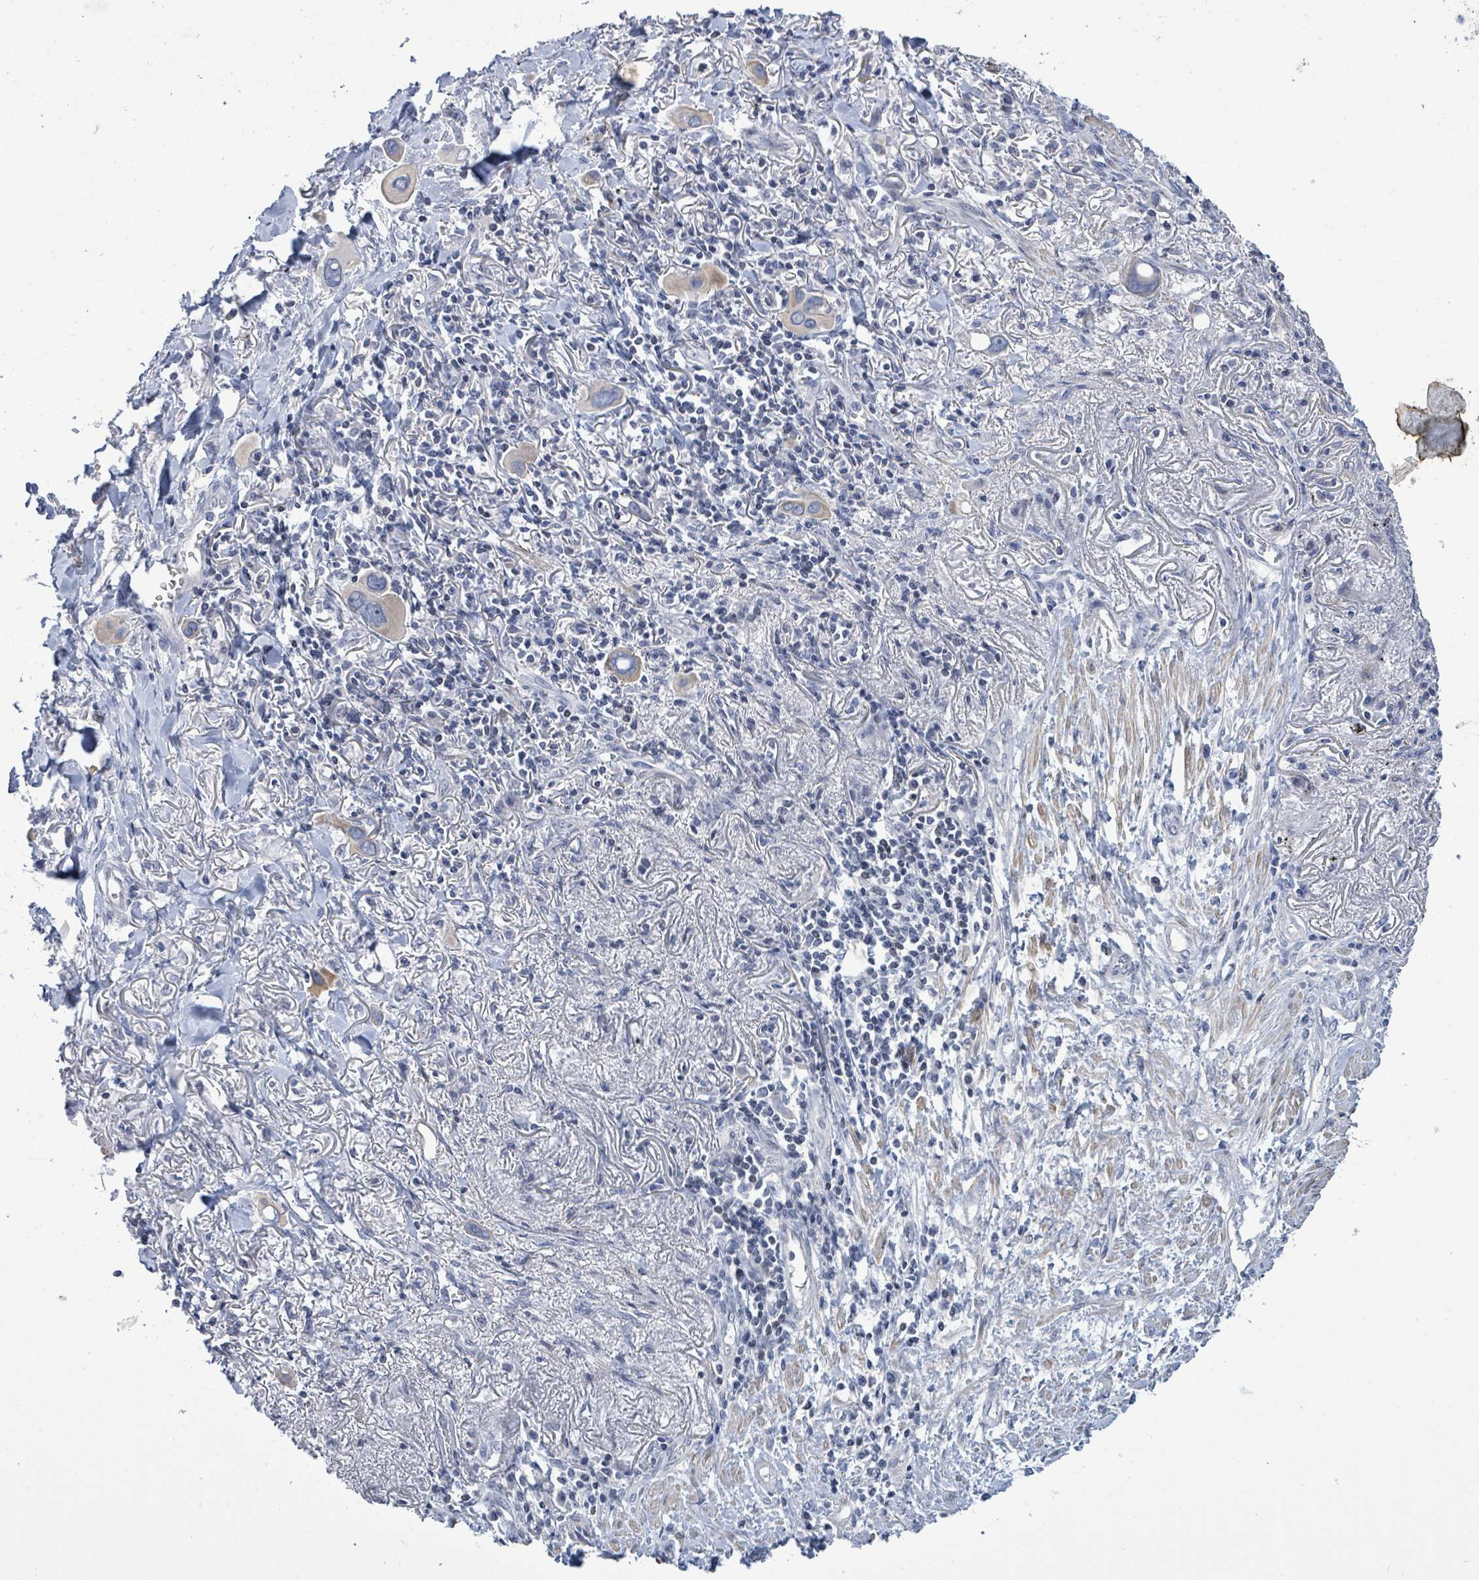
{"staining": {"intensity": "weak", "quantity": "<25%", "location": "cytoplasmic/membranous"}, "tissue": "lung cancer", "cell_type": "Tumor cells", "image_type": "cancer", "snomed": [{"axis": "morphology", "description": "Adenocarcinoma, NOS"}, {"axis": "topography", "description": "Lung"}], "caption": "Immunohistochemical staining of human lung cancer shows no significant staining in tumor cells.", "gene": "NTN3", "patient": {"sex": "male", "age": 76}}